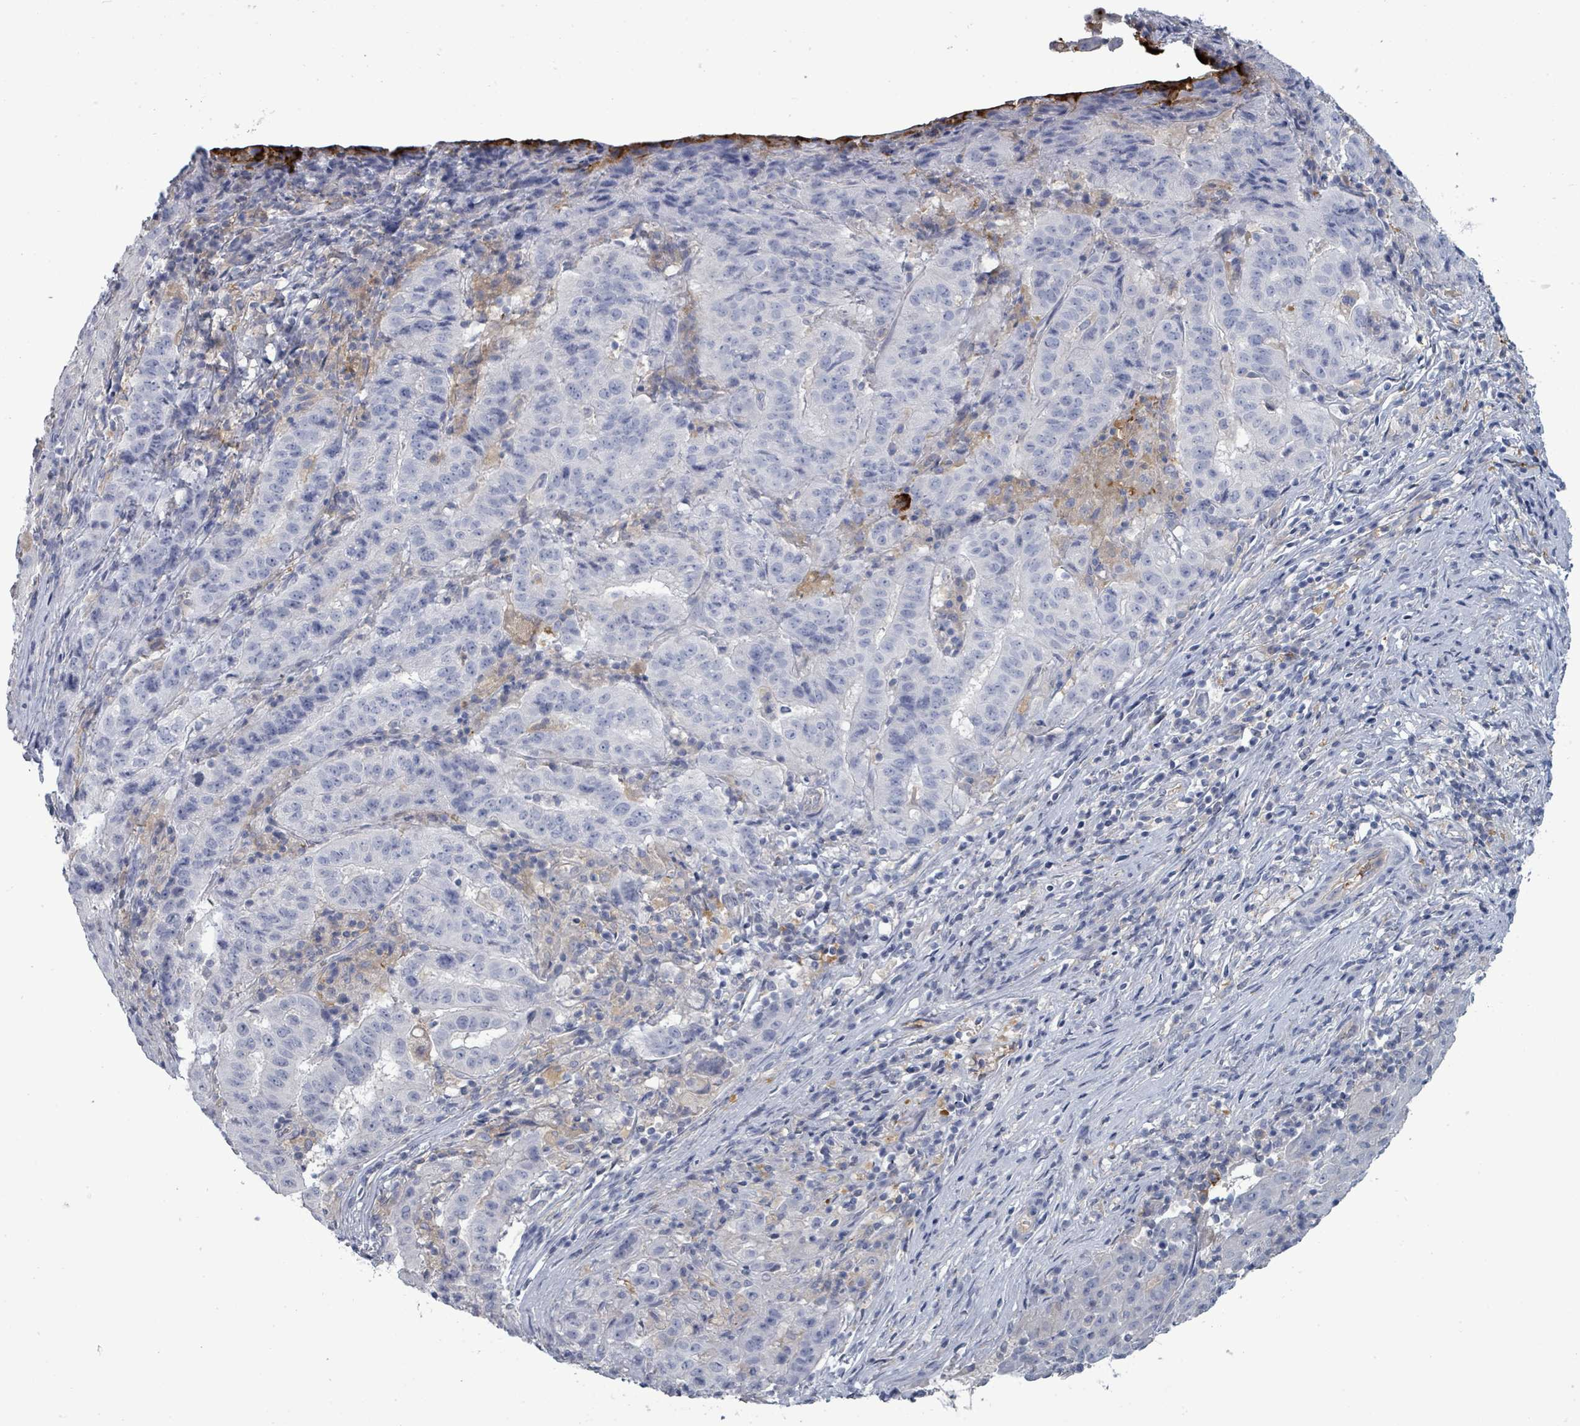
{"staining": {"intensity": "negative", "quantity": "none", "location": "none"}, "tissue": "pancreatic cancer", "cell_type": "Tumor cells", "image_type": "cancer", "snomed": [{"axis": "morphology", "description": "Adenocarcinoma, NOS"}, {"axis": "topography", "description": "Pancreas"}], "caption": "There is no significant staining in tumor cells of pancreatic adenocarcinoma. (DAB immunohistochemistry visualized using brightfield microscopy, high magnification).", "gene": "NDST2", "patient": {"sex": "male", "age": 63}}